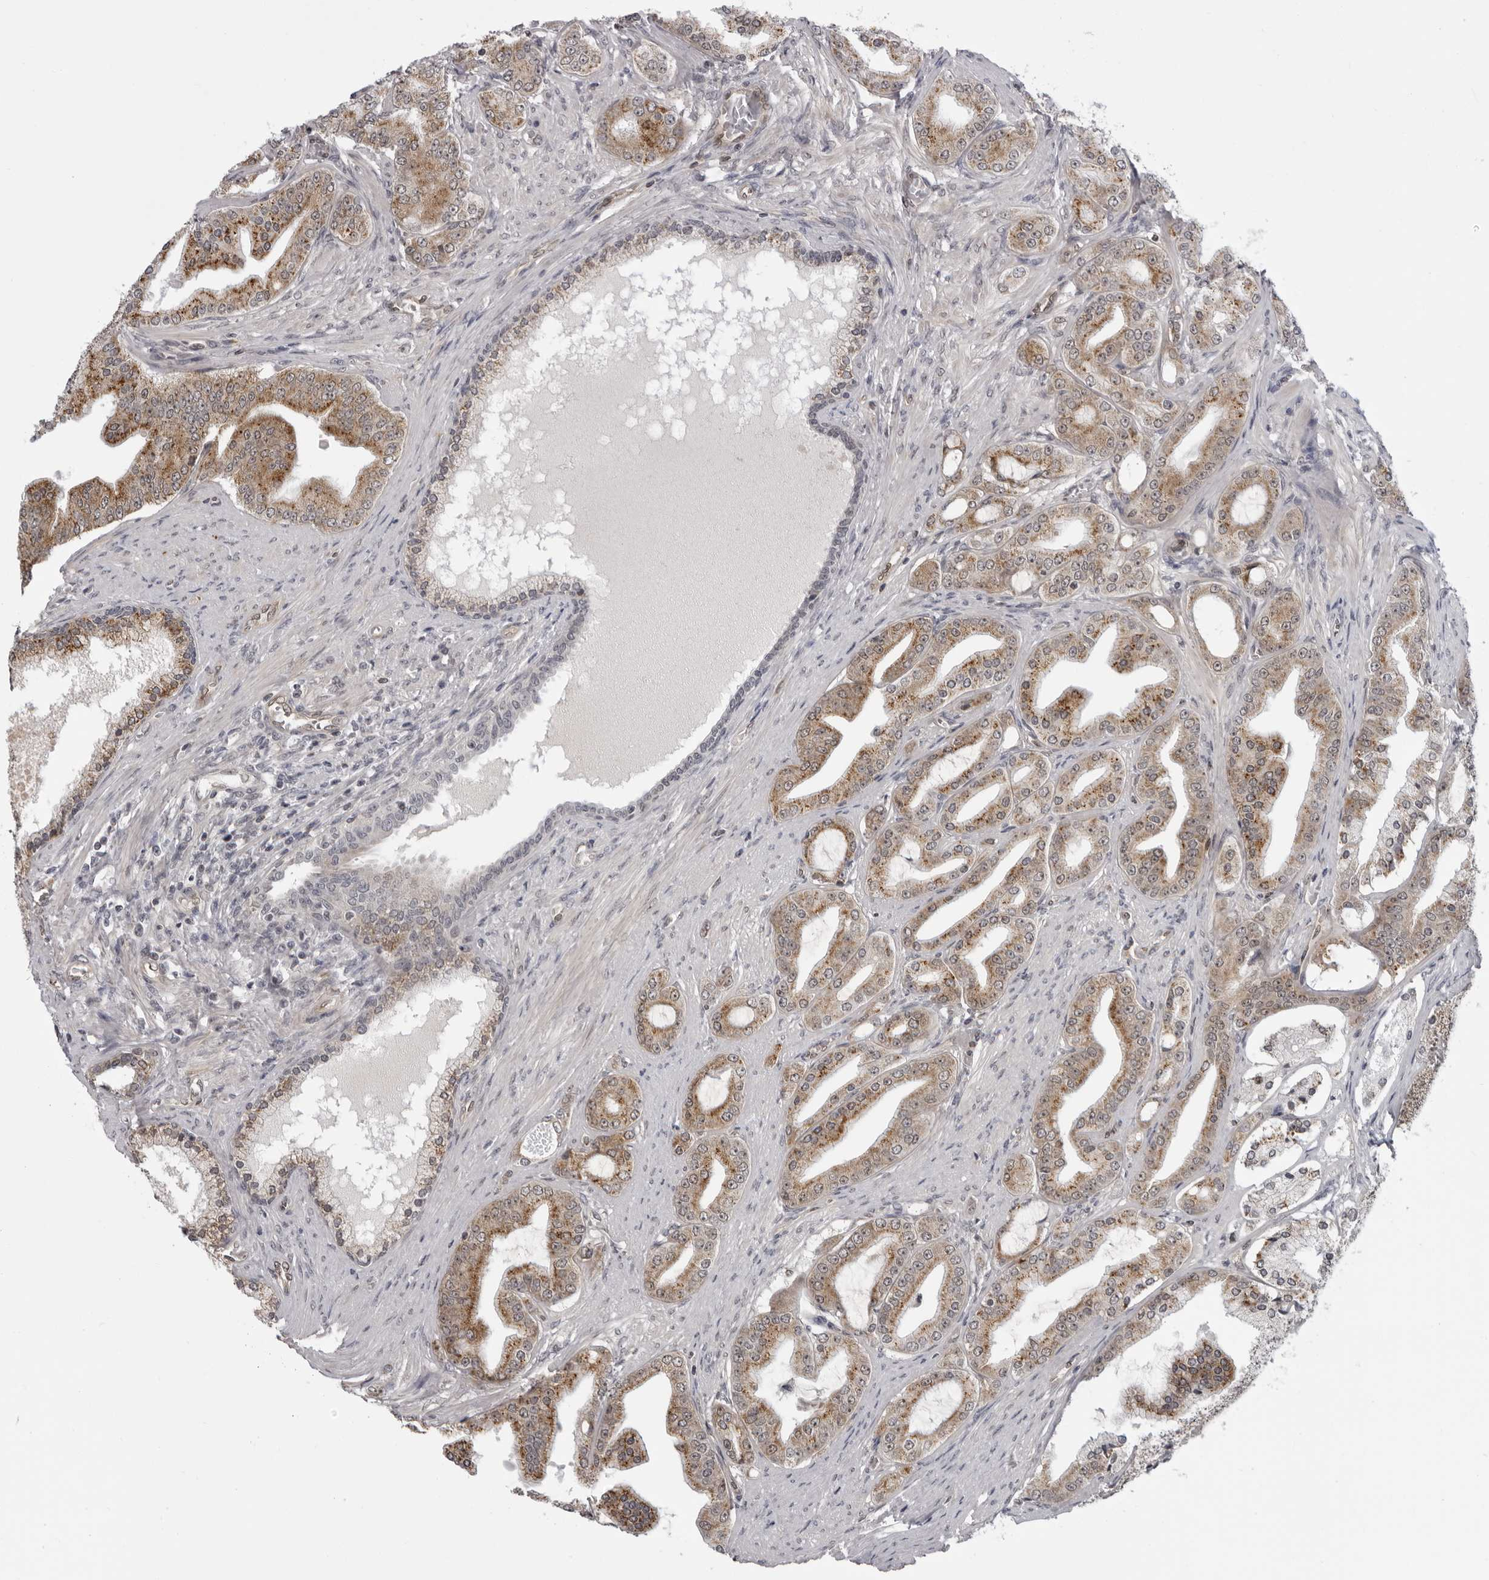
{"staining": {"intensity": "moderate", "quantity": ">75%", "location": "cytoplasmic/membranous"}, "tissue": "prostate cancer", "cell_type": "Tumor cells", "image_type": "cancer", "snomed": [{"axis": "morphology", "description": "Adenocarcinoma, High grade"}, {"axis": "topography", "description": "Prostate"}], "caption": "The histopathology image displays staining of prostate high-grade adenocarcinoma, revealing moderate cytoplasmic/membranous protein positivity (brown color) within tumor cells. Immunohistochemistry (ihc) stains the protein in brown and the nuclei are stained blue.", "gene": "MAPK12", "patient": {"sex": "male", "age": 60}}